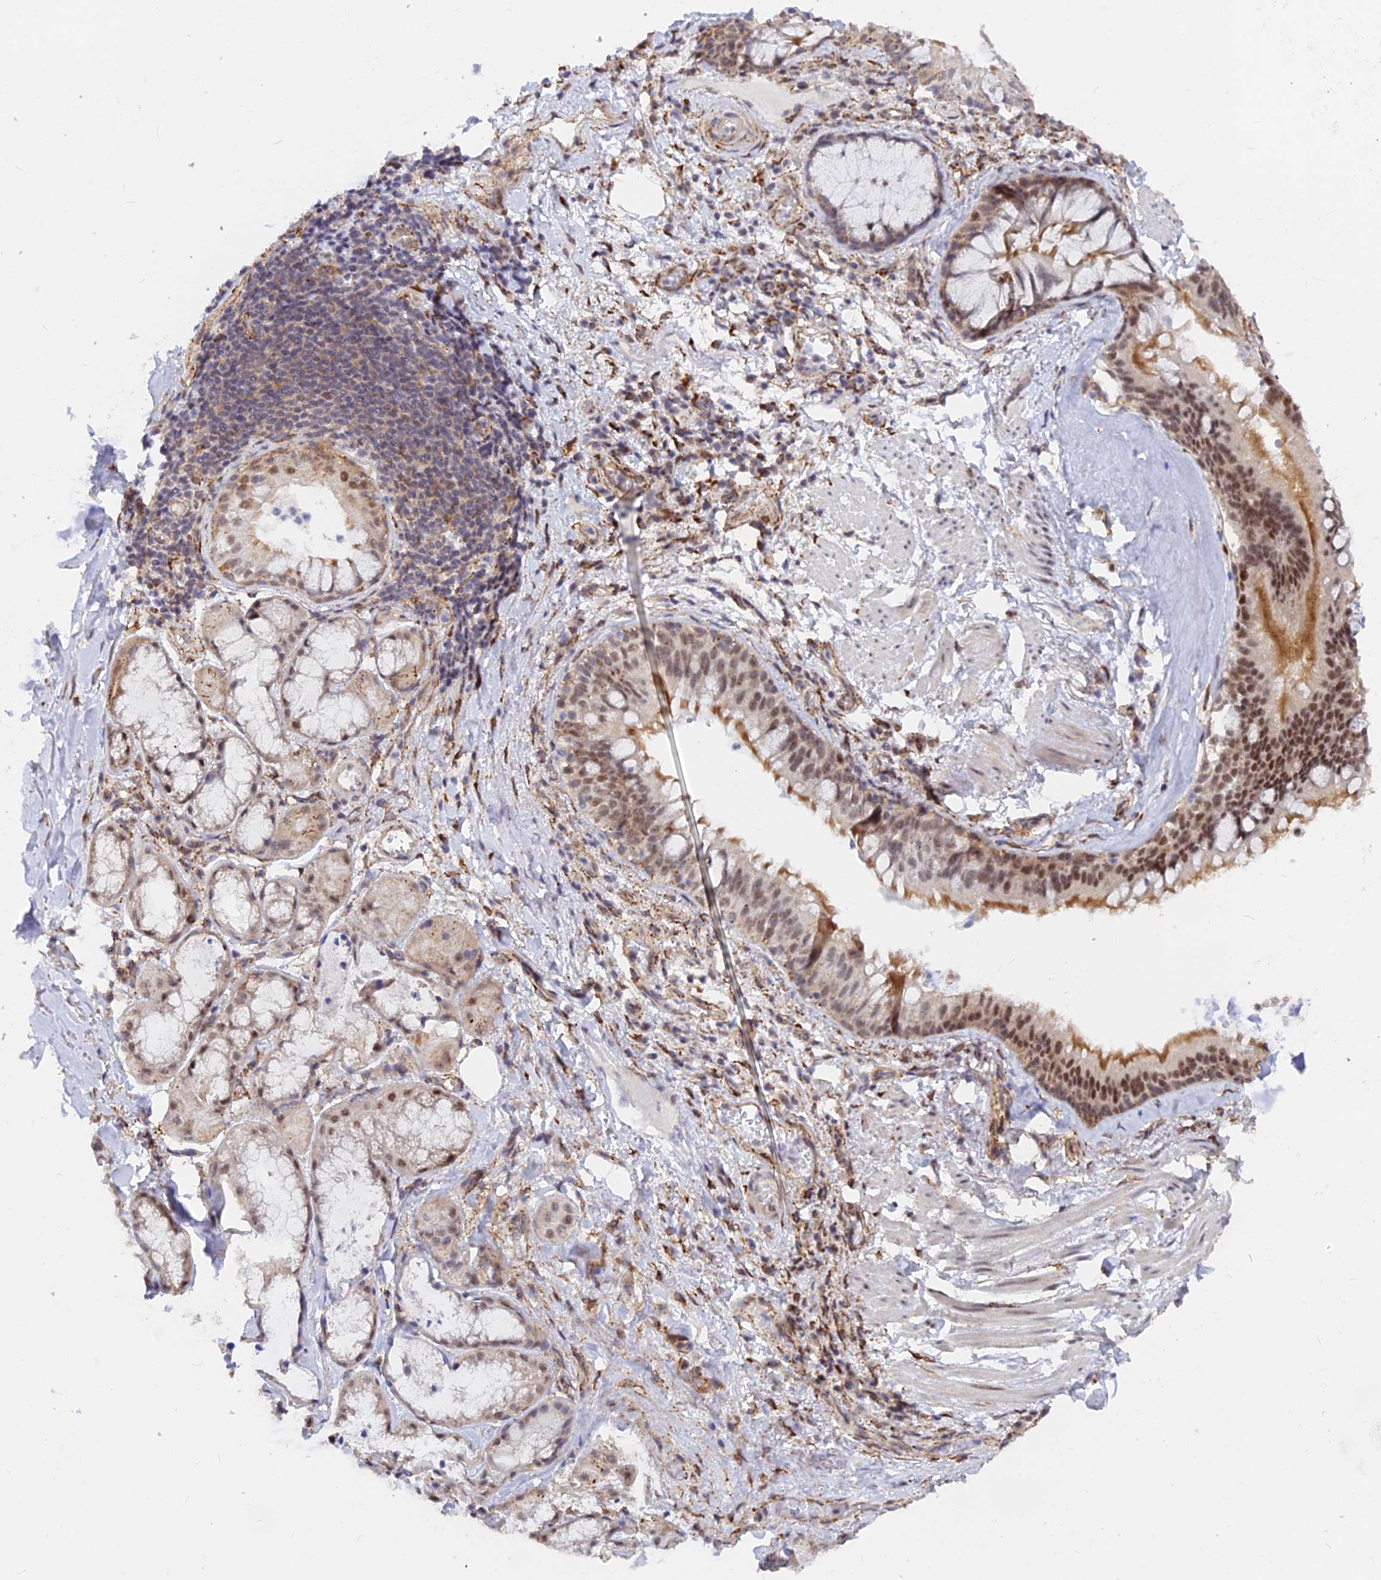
{"staining": {"intensity": "negative", "quantity": "none", "location": "none"}, "tissue": "soft tissue", "cell_type": "Fibroblasts", "image_type": "normal", "snomed": [{"axis": "morphology", "description": "Normal tissue, NOS"}, {"axis": "topography", "description": "Lymph node"}, {"axis": "topography", "description": "Cartilage tissue"}, {"axis": "topography", "description": "Bronchus"}], "caption": "The micrograph reveals no significant staining in fibroblasts of soft tissue.", "gene": "VSTM2L", "patient": {"sex": "male", "age": 63}}